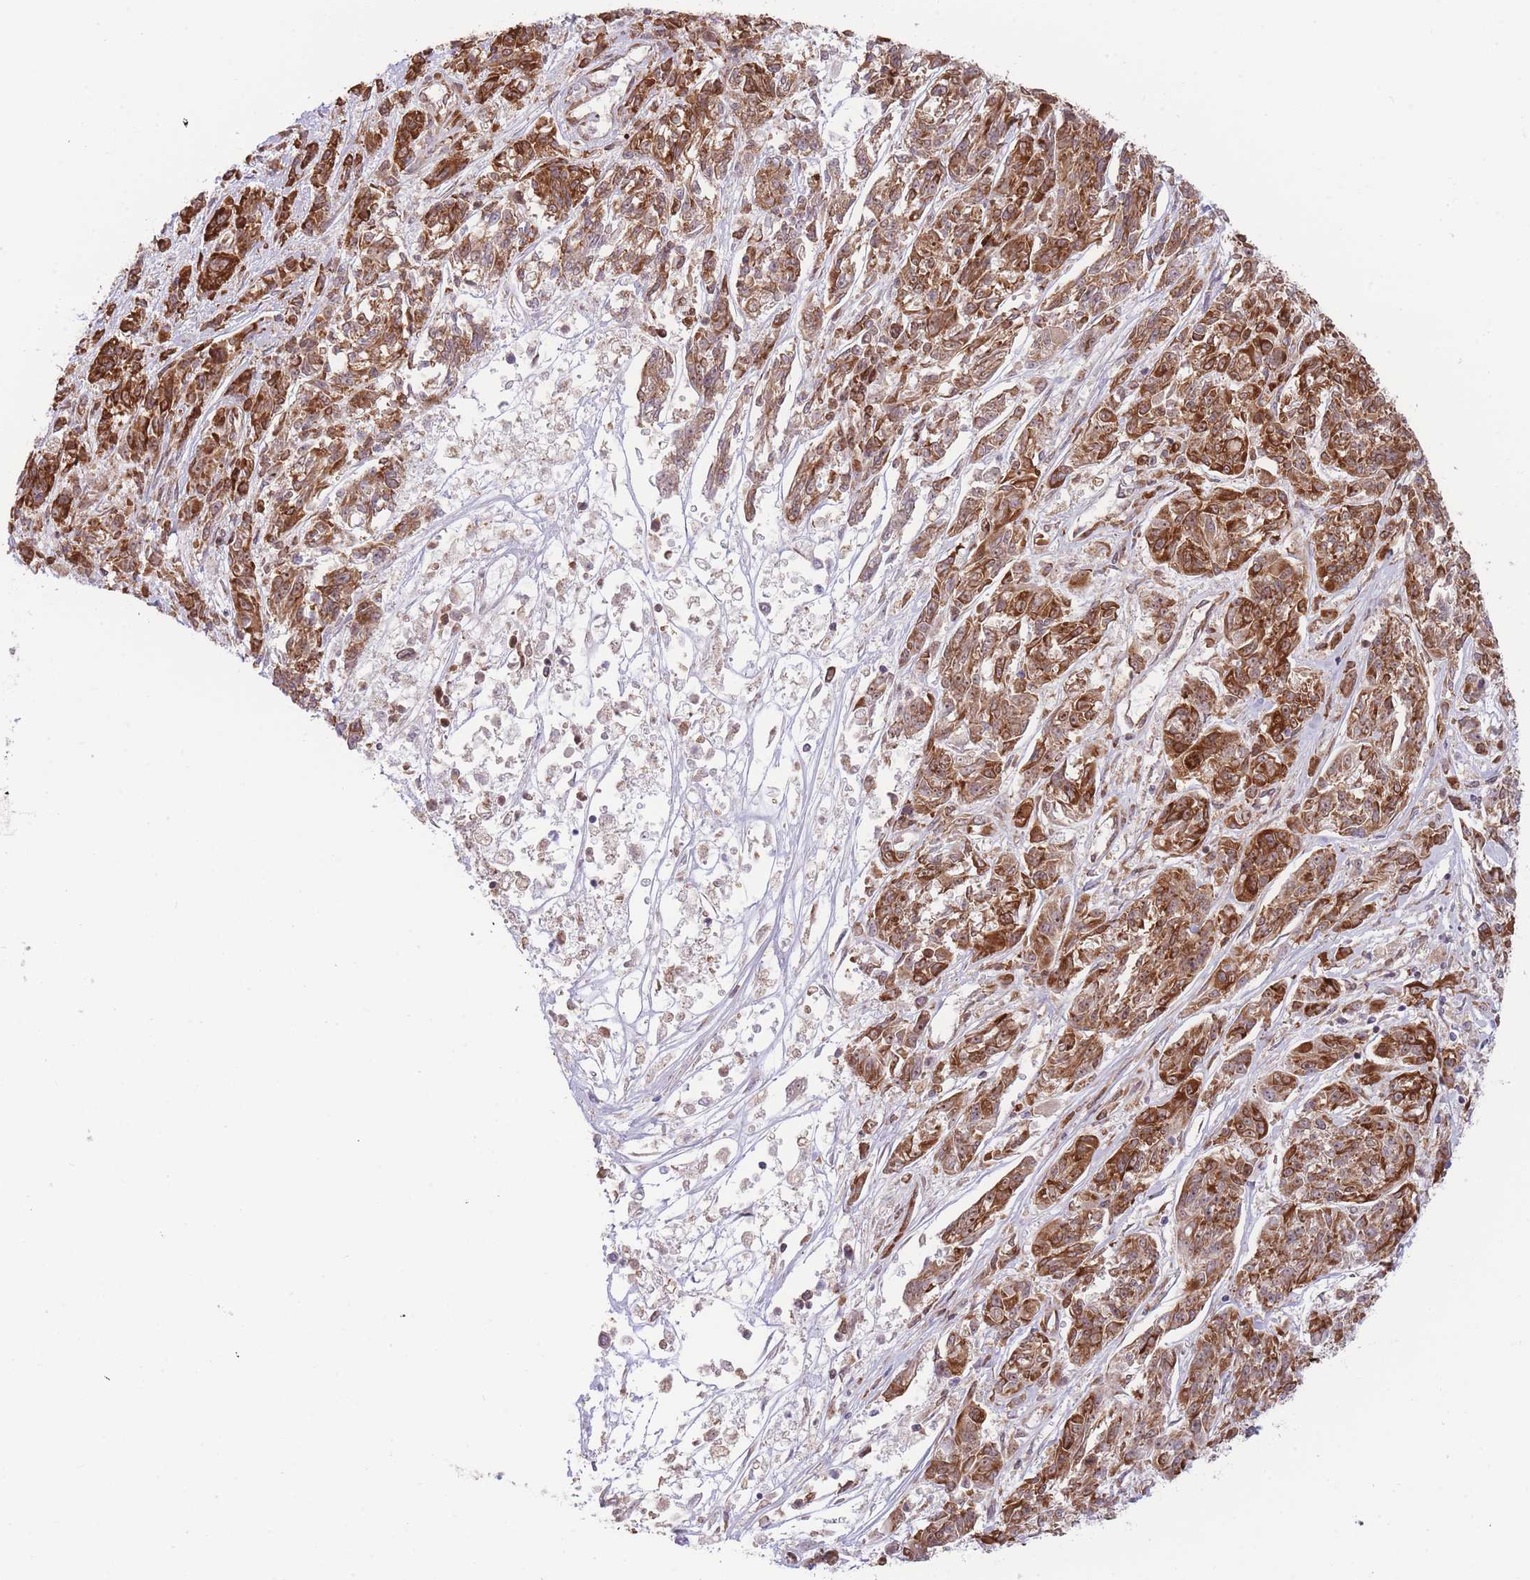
{"staining": {"intensity": "strong", "quantity": ">75%", "location": "cytoplasmic/membranous"}, "tissue": "melanoma", "cell_type": "Tumor cells", "image_type": "cancer", "snomed": [{"axis": "morphology", "description": "Malignant melanoma, NOS"}, {"axis": "topography", "description": "Skin"}], "caption": "Melanoma stained with immunohistochemistry (IHC) reveals strong cytoplasmic/membranous expression in about >75% of tumor cells.", "gene": "BOLA2B", "patient": {"sex": "male", "age": 53}}